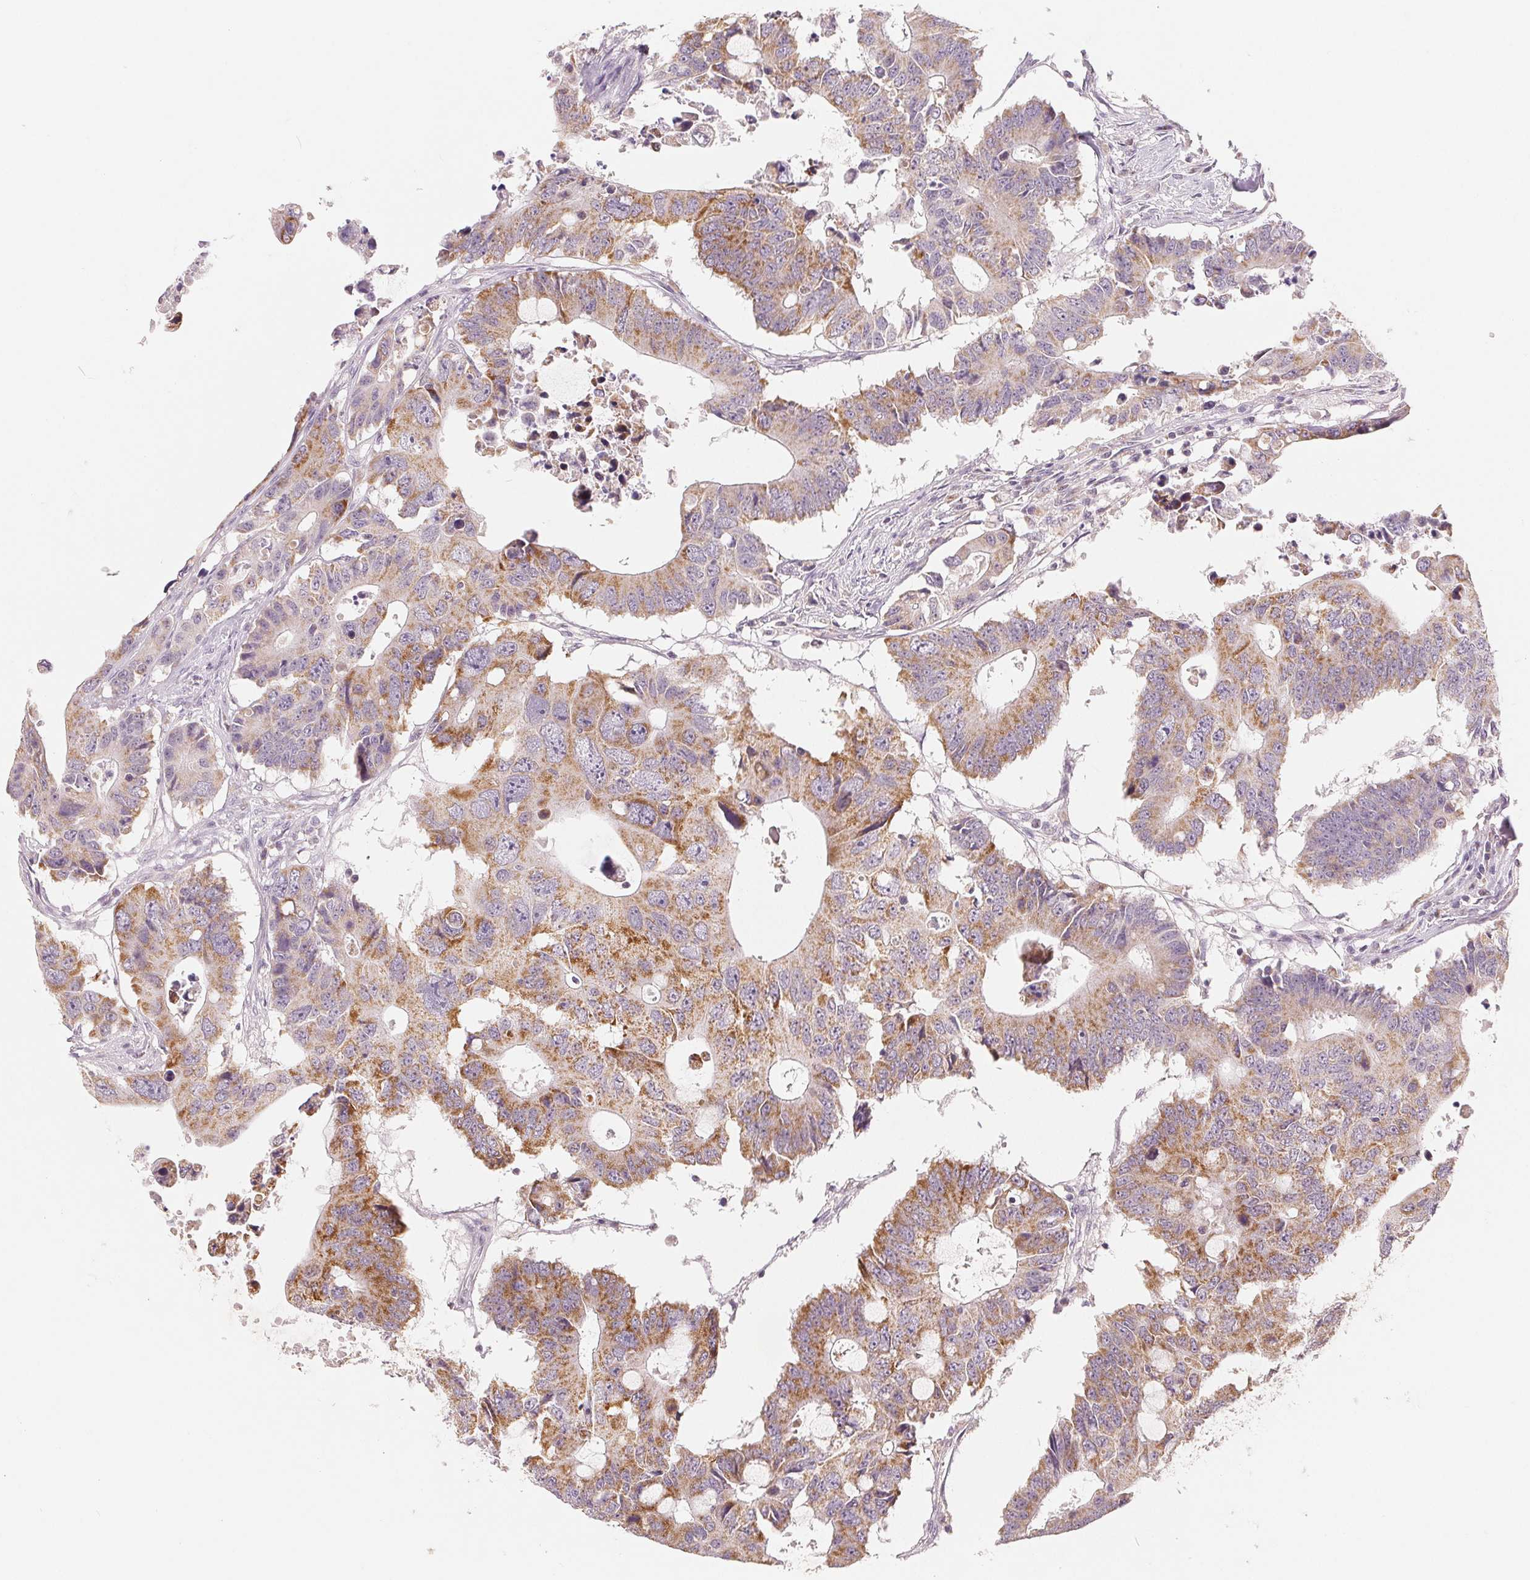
{"staining": {"intensity": "moderate", "quantity": "25%-75%", "location": "cytoplasmic/membranous"}, "tissue": "colorectal cancer", "cell_type": "Tumor cells", "image_type": "cancer", "snomed": [{"axis": "morphology", "description": "Adenocarcinoma, NOS"}, {"axis": "topography", "description": "Colon"}], "caption": "Tumor cells display medium levels of moderate cytoplasmic/membranous positivity in about 25%-75% of cells in human colorectal cancer.", "gene": "GHITM", "patient": {"sex": "male", "age": 71}}